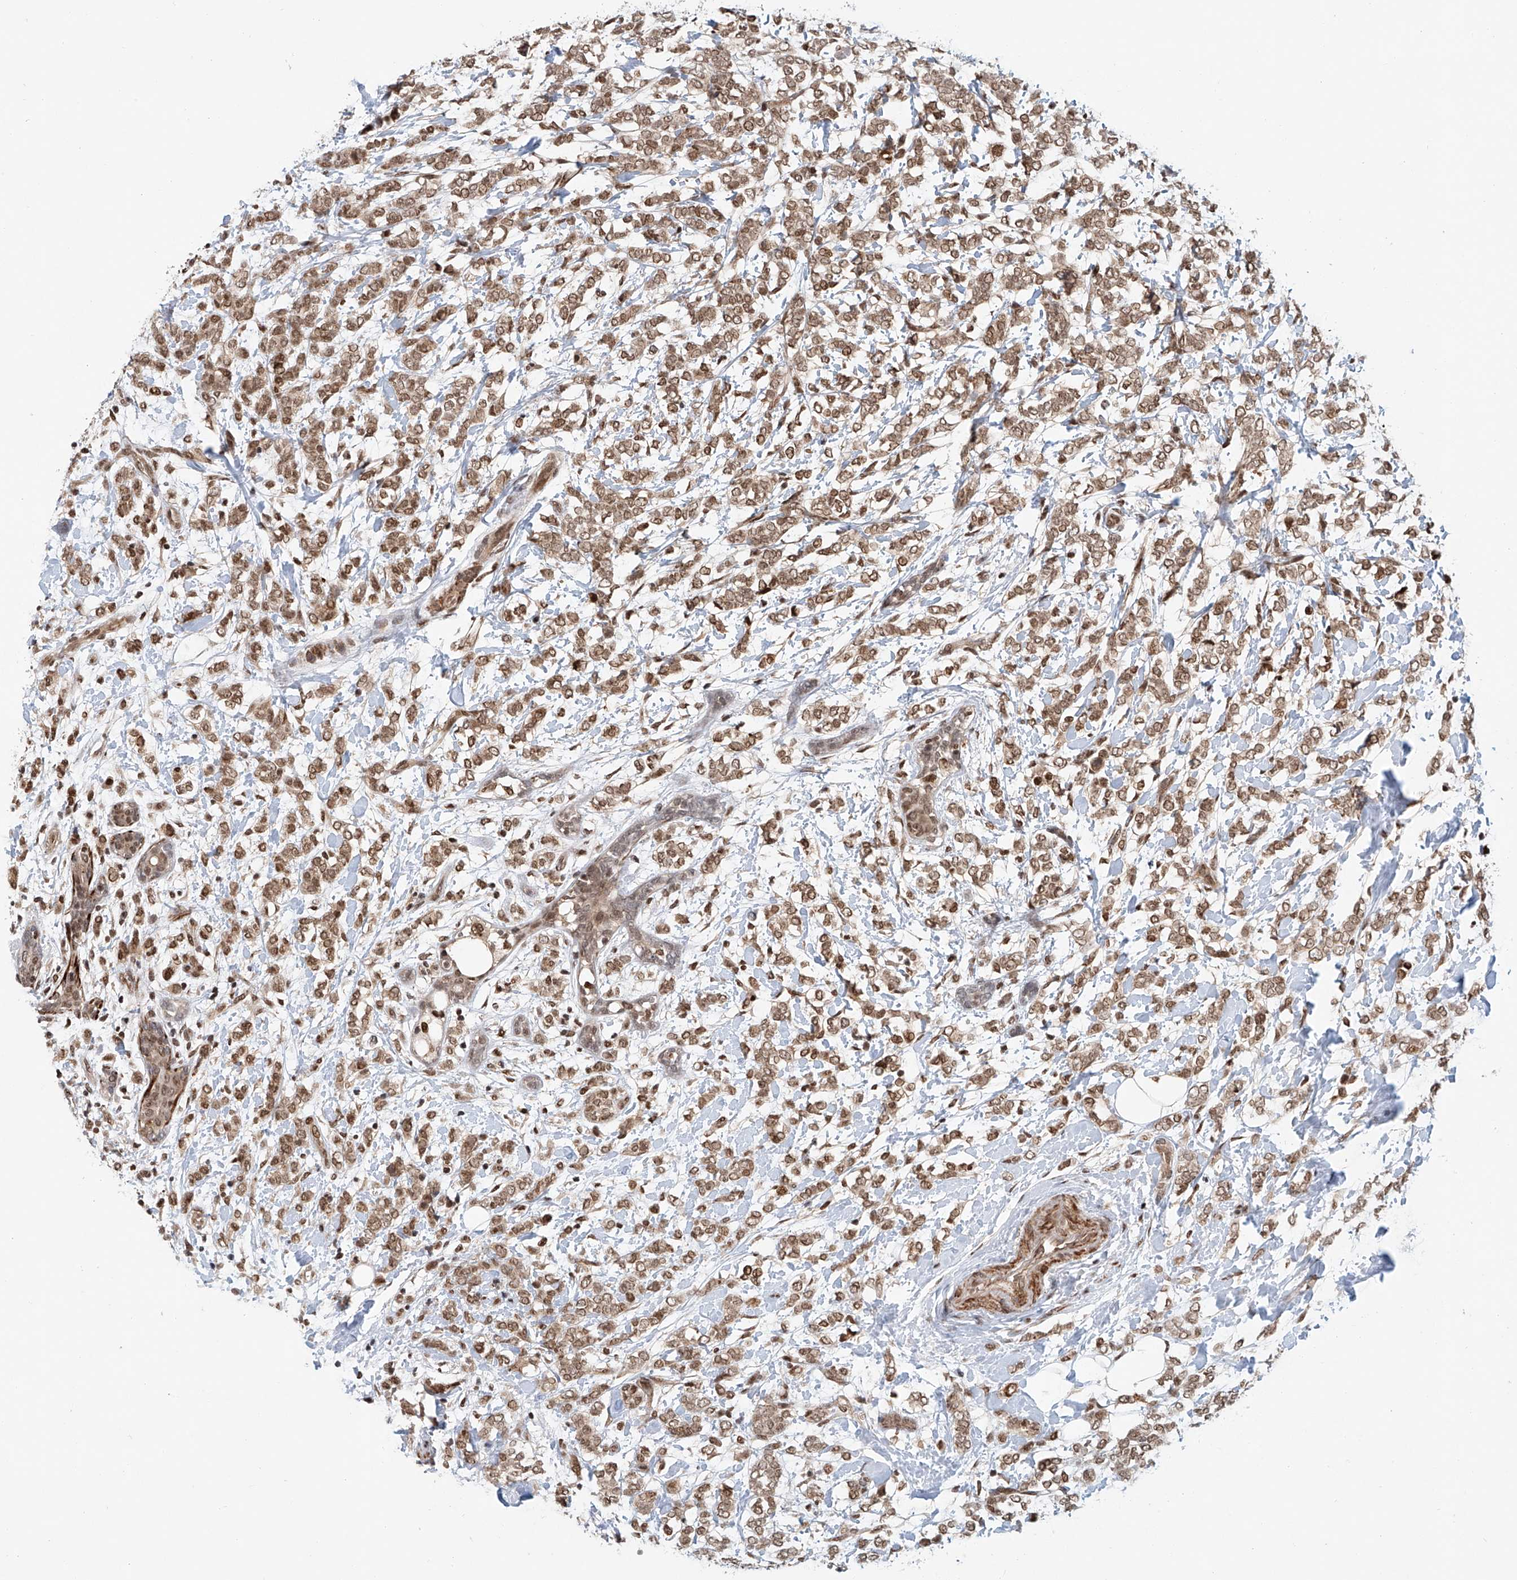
{"staining": {"intensity": "moderate", "quantity": ">75%", "location": "cytoplasmic/membranous,nuclear"}, "tissue": "breast cancer", "cell_type": "Tumor cells", "image_type": "cancer", "snomed": [{"axis": "morphology", "description": "Normal tissue, NOS"}, {"axis": "morphology", "description": "Lobular carcinoma"}, {"axis": "topography", "description": "Breast"}], "caption": "Immunohistochemistry image of neoplastic tissue: lobular carcinoma (breast) stained using immunohistochemistry (IHC) displays medium levels of moderate protein expression localized specifically in the cytoplasmic/membranous and nuclear of tumor cells, appearing as a cytoplasmic/membranous and nuclear brown color.", "gene": "ZNF470", "patient": {"sex": "female", "age": 47}}